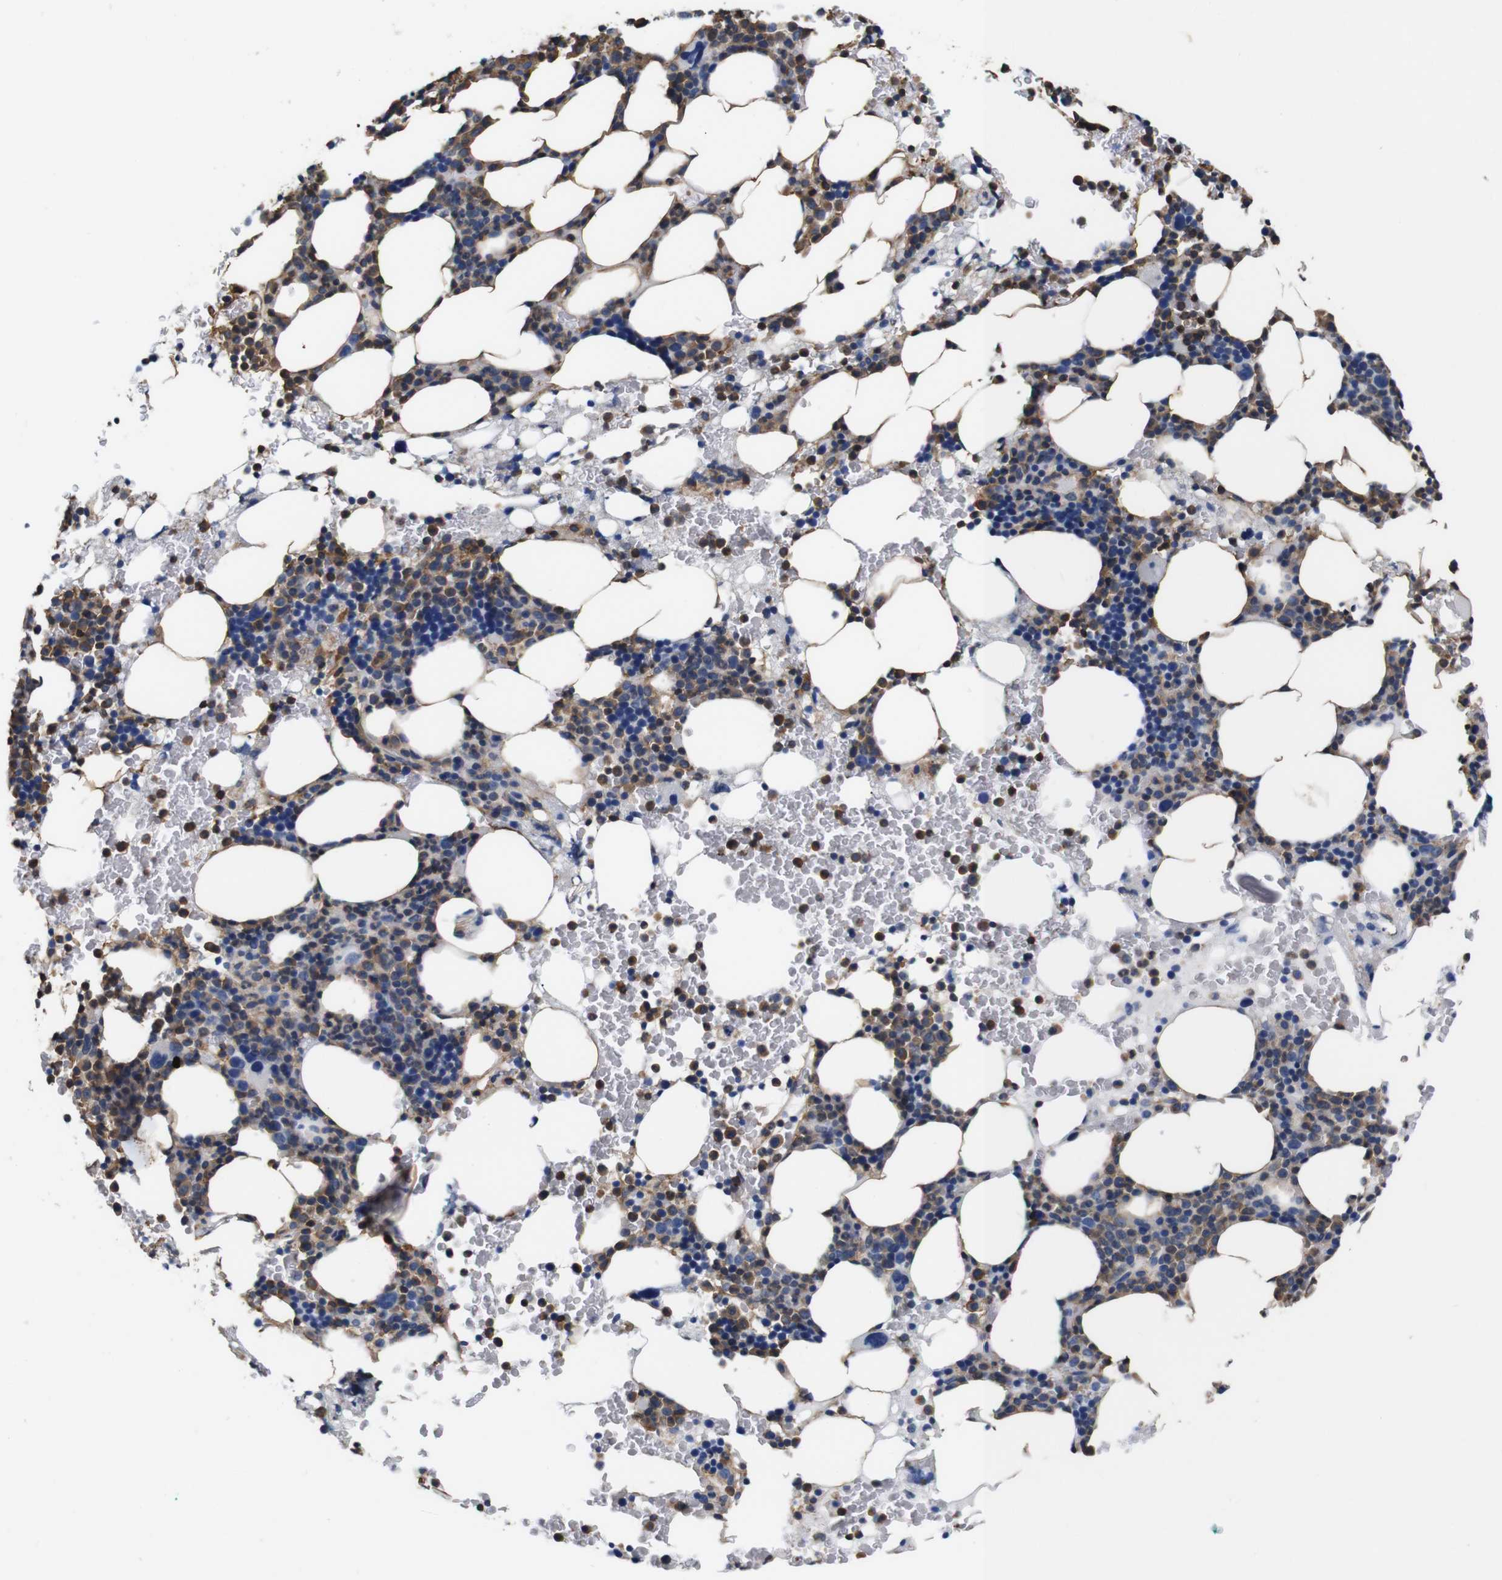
{"staining": {"intensity": "moderate", "quantity": ">75%", "location": "cytoplasmic/membranous"}, "tissue": "bone marrow", "cell_type": "Hematopoietic cells", "image_type": "normal", "snomed": [{"axis": "morphology", "description": "Normal tissue, NOS"}, {"axis": "morphology", "description": "Inflammation, NOS"}, {"axis": "topography", "description": "Bone marrow"}], "caption": "An IHC image of normal tissue is shown. Protein staining in brown highlights moderate cytoplasmic/membranous positivity in bone marrow within hematopoietic cells.", "gene": "PI4KA", "patient": {"sex": "female", "age": 84}}